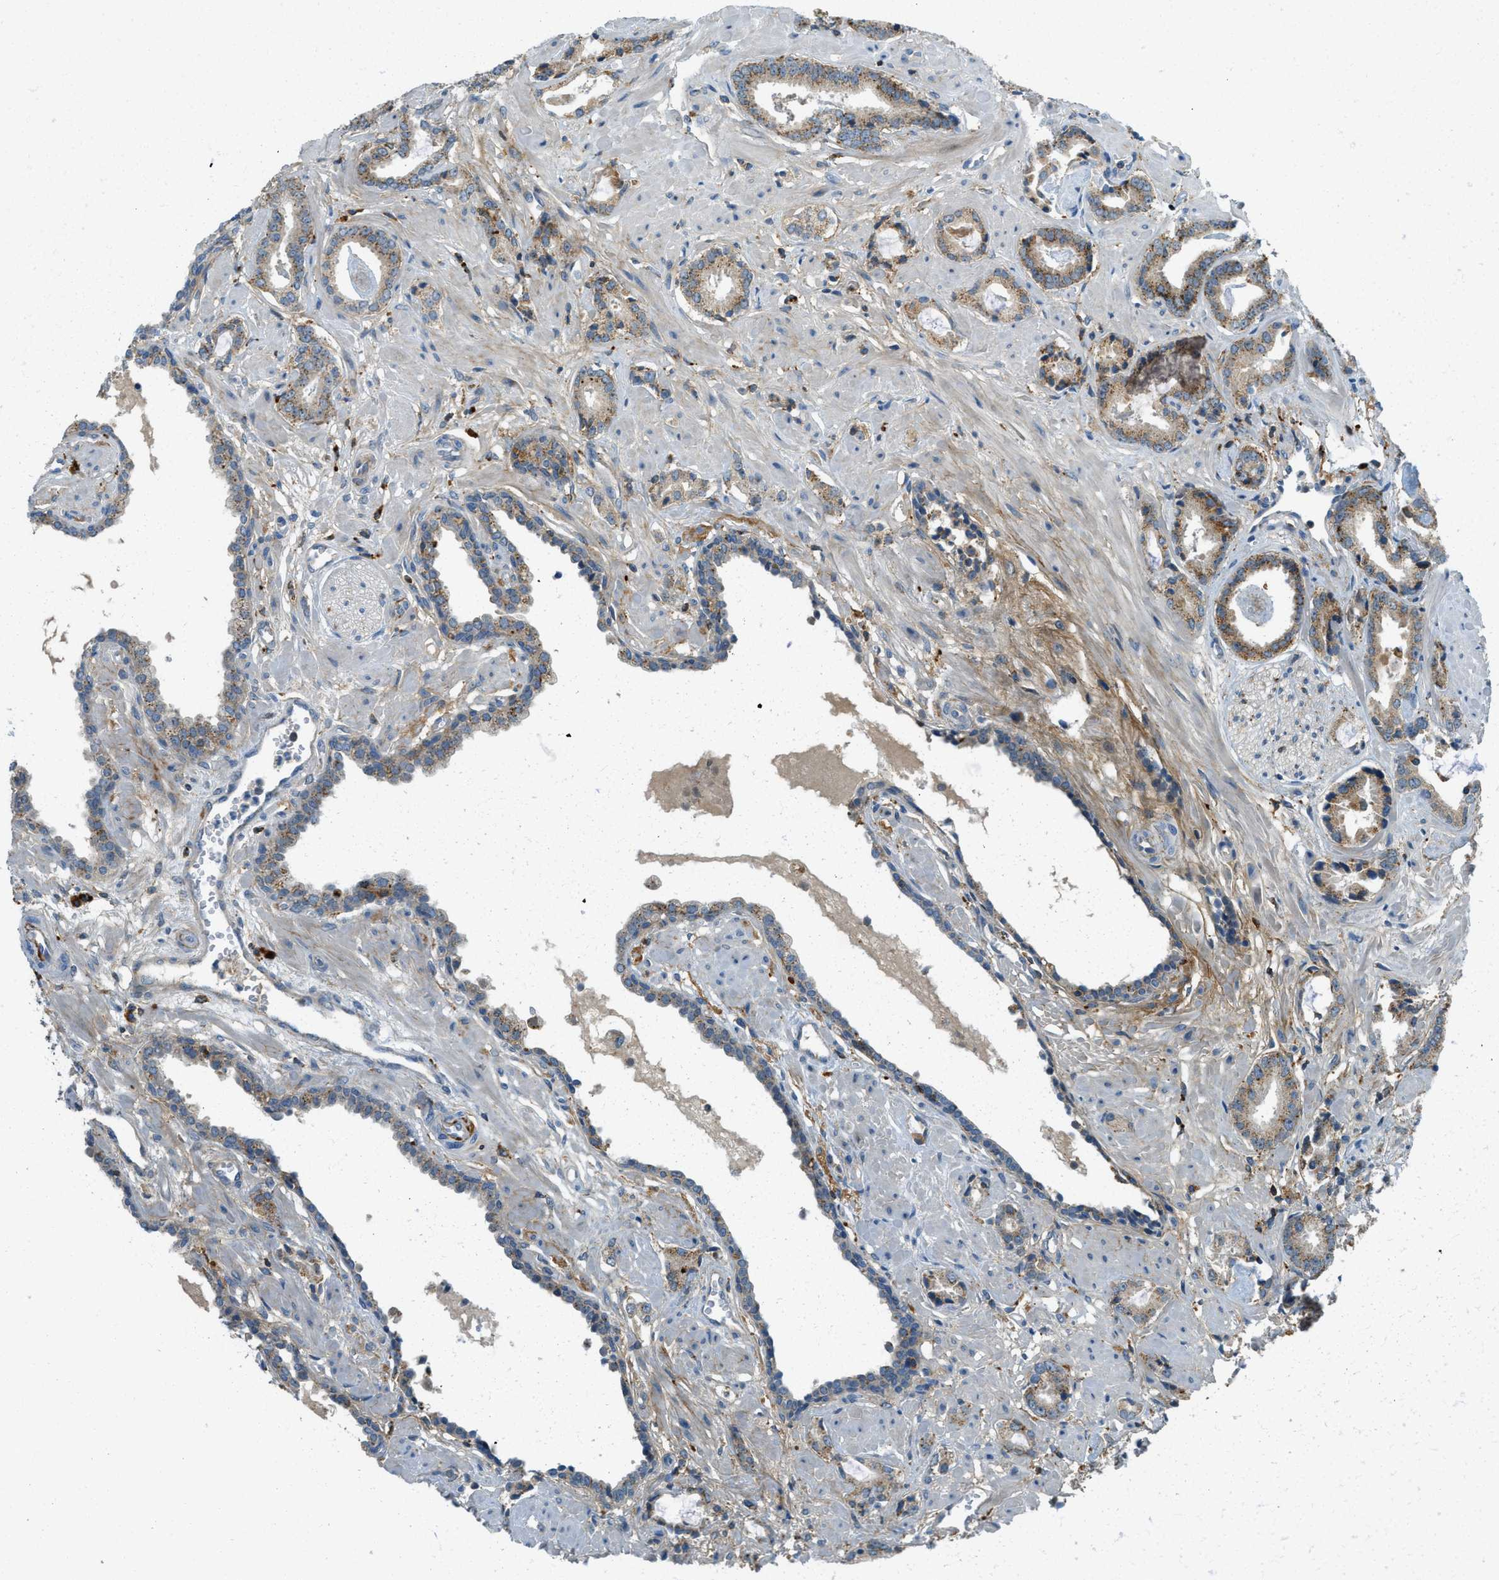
{"staining": {"intensity": "moderate", "quantity": ">75%", "location": "cytoplasmic/membranous"}, "tissue": "prostate cancer", "cell_type": "Tumor cells", "image_type": "cancer", "snomed": [{"axis": "morphology", "description": "Adenocarcinoma, Low grade"}, {"axis": "topography", "description": "Prostate"}], "caption": "This is a micrograph of IHC staining of low-grade adenocarcinoma (prostate), which shows moderate expression in the cytoplasmic/membranous of tumor cells.", "gene": "PLBD2", "patient": {"sex": "male", "age": 53}}